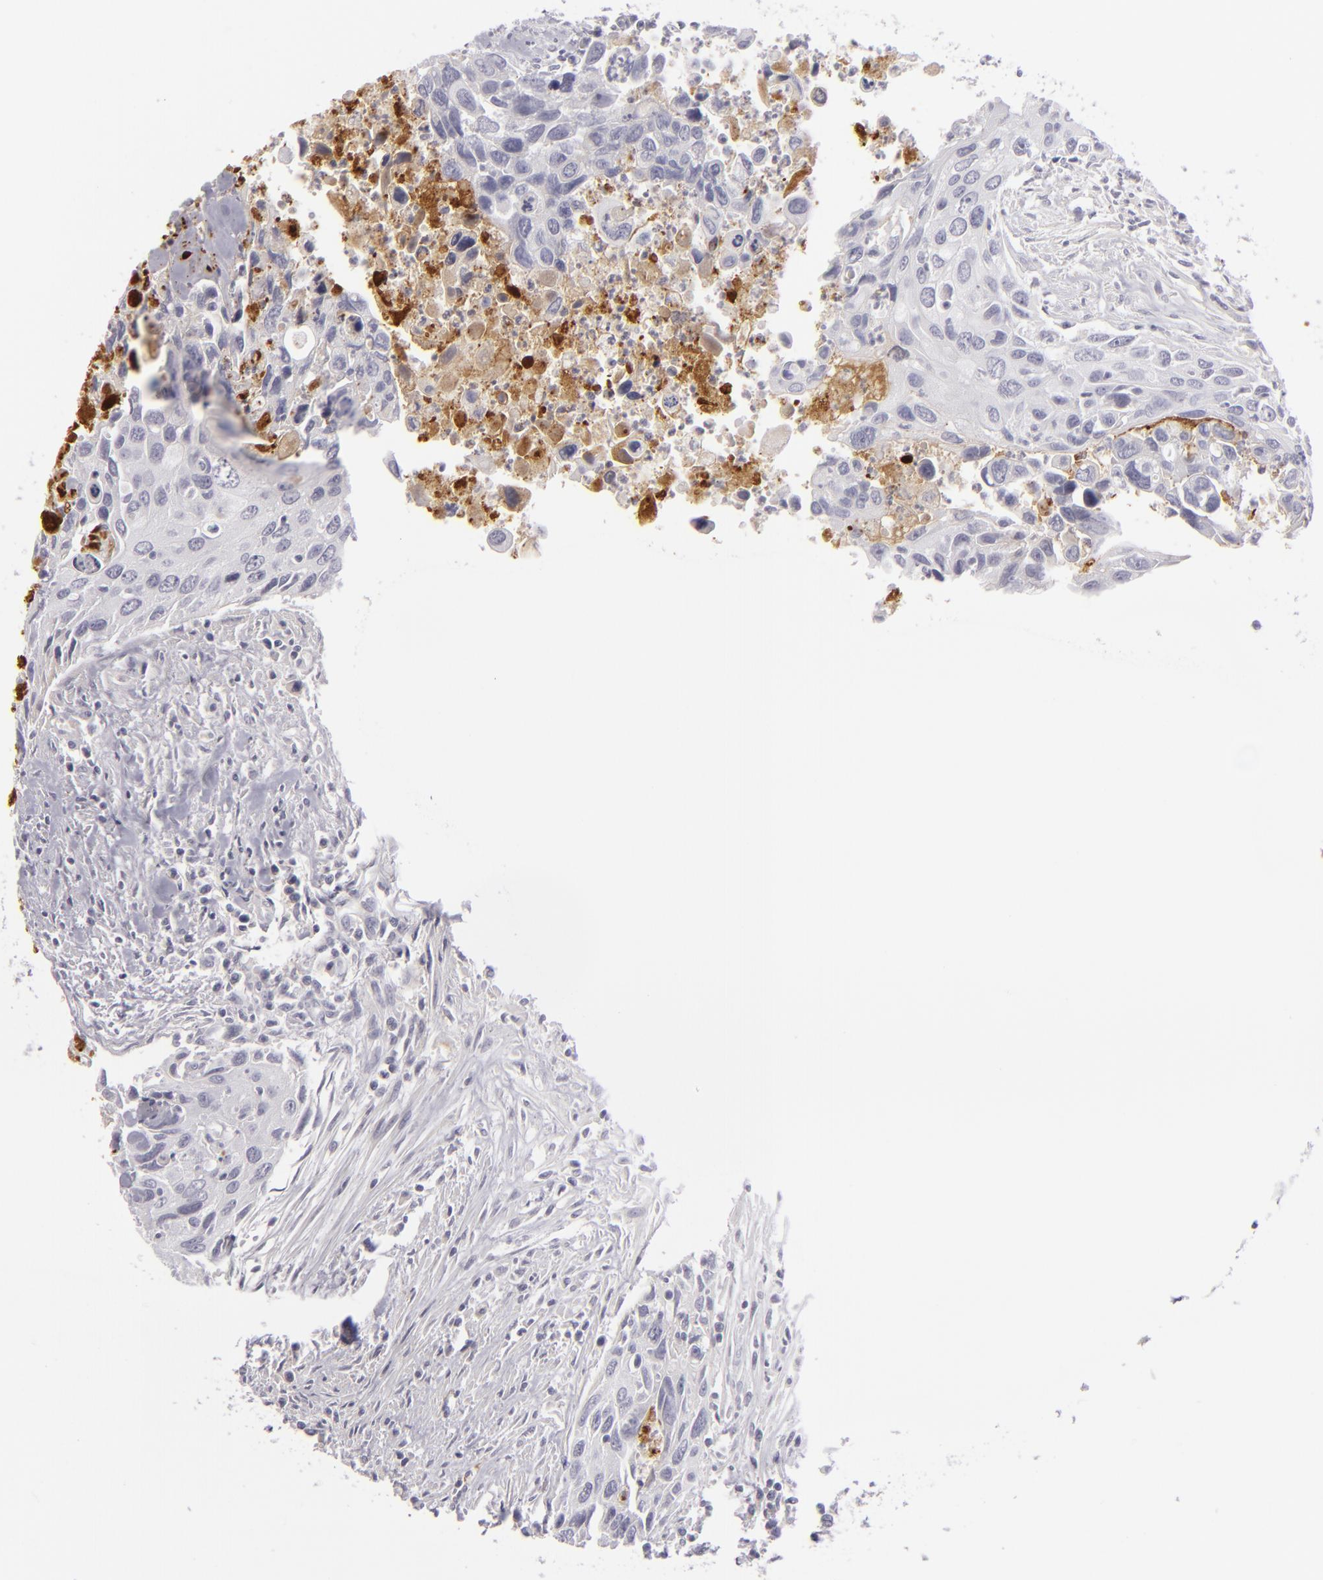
{"staining": {"intensity": "negative", "quantity": "none", "location": "none"}, "tissue": "urothelial cancer", "cell_type": "Tumor cells", "image_type": "cancer", "snomed": [{"axis": "morphology", "description": "Urothelial carcinoma, High grade"}, {"axis": "topography", "description": "Urinary bladder"}], "caption": "Tumor cells are negative for brown protein staining in urothelial cancer.", "gene": "C9", "patient": {"sex": "male", "age": 71}}